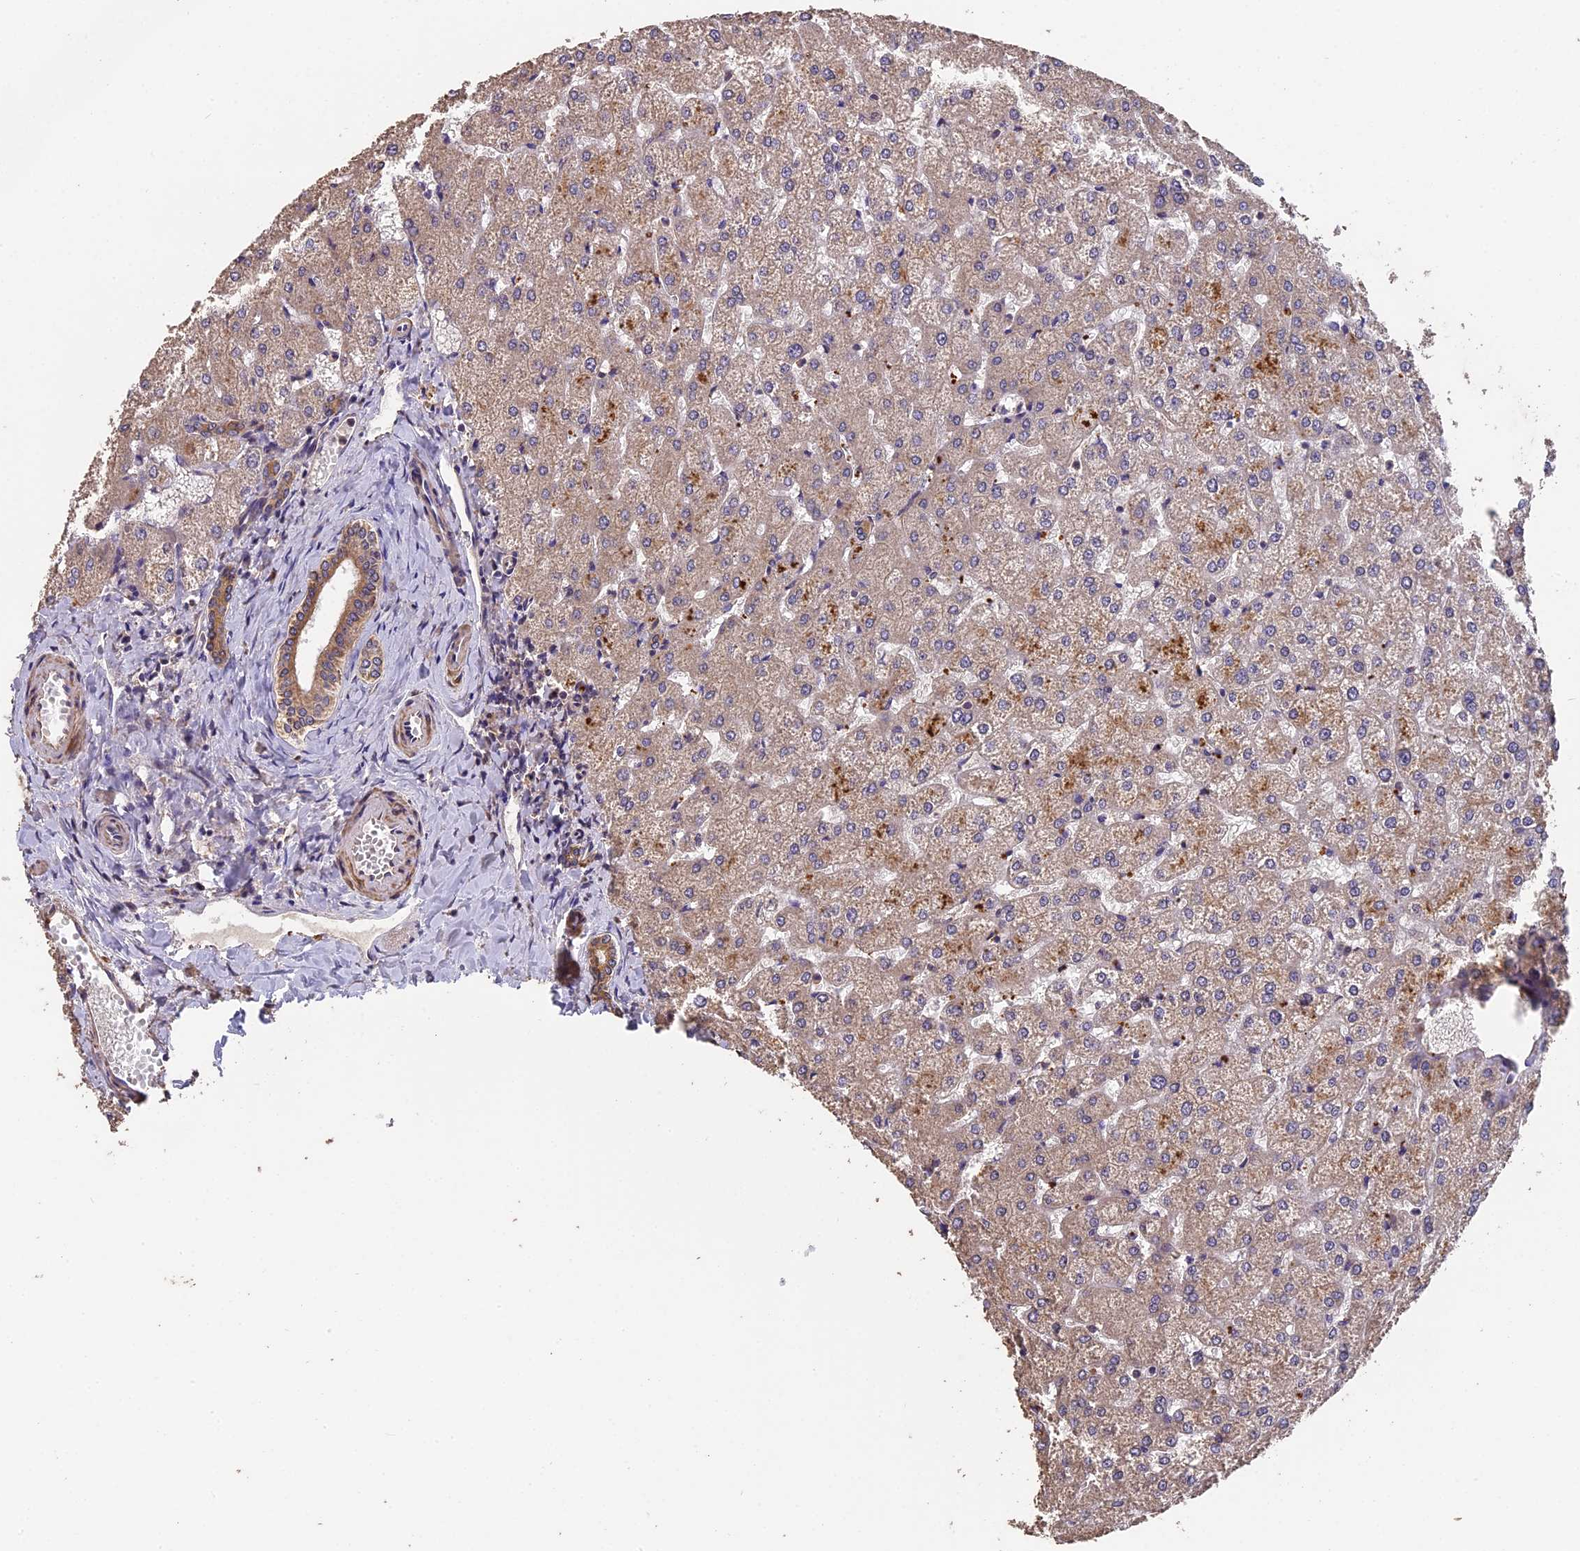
{"staining": {"intensity": "moderate", "quantity": ">75%", "location": "cytoplasmic/membranous"}, "tissue": "liver", "cell_type": "Cholangiocytes", "image_type": "normal", "snomed": [{"axis": "morphology", "description": "Normal tissue, NOS"}, {"axis": "topography", "description": "Liver"}], "caption": "This photomicrograph exhibits normal liver stained with IHC to label a protein in brown. The cytoplasmic/membranous of cholangiocytes show moderate positivity for the protein. Nuclei are counter-stained blue.", "gene": "CHD9", "patient": {"sex": "female", "age": 32}}